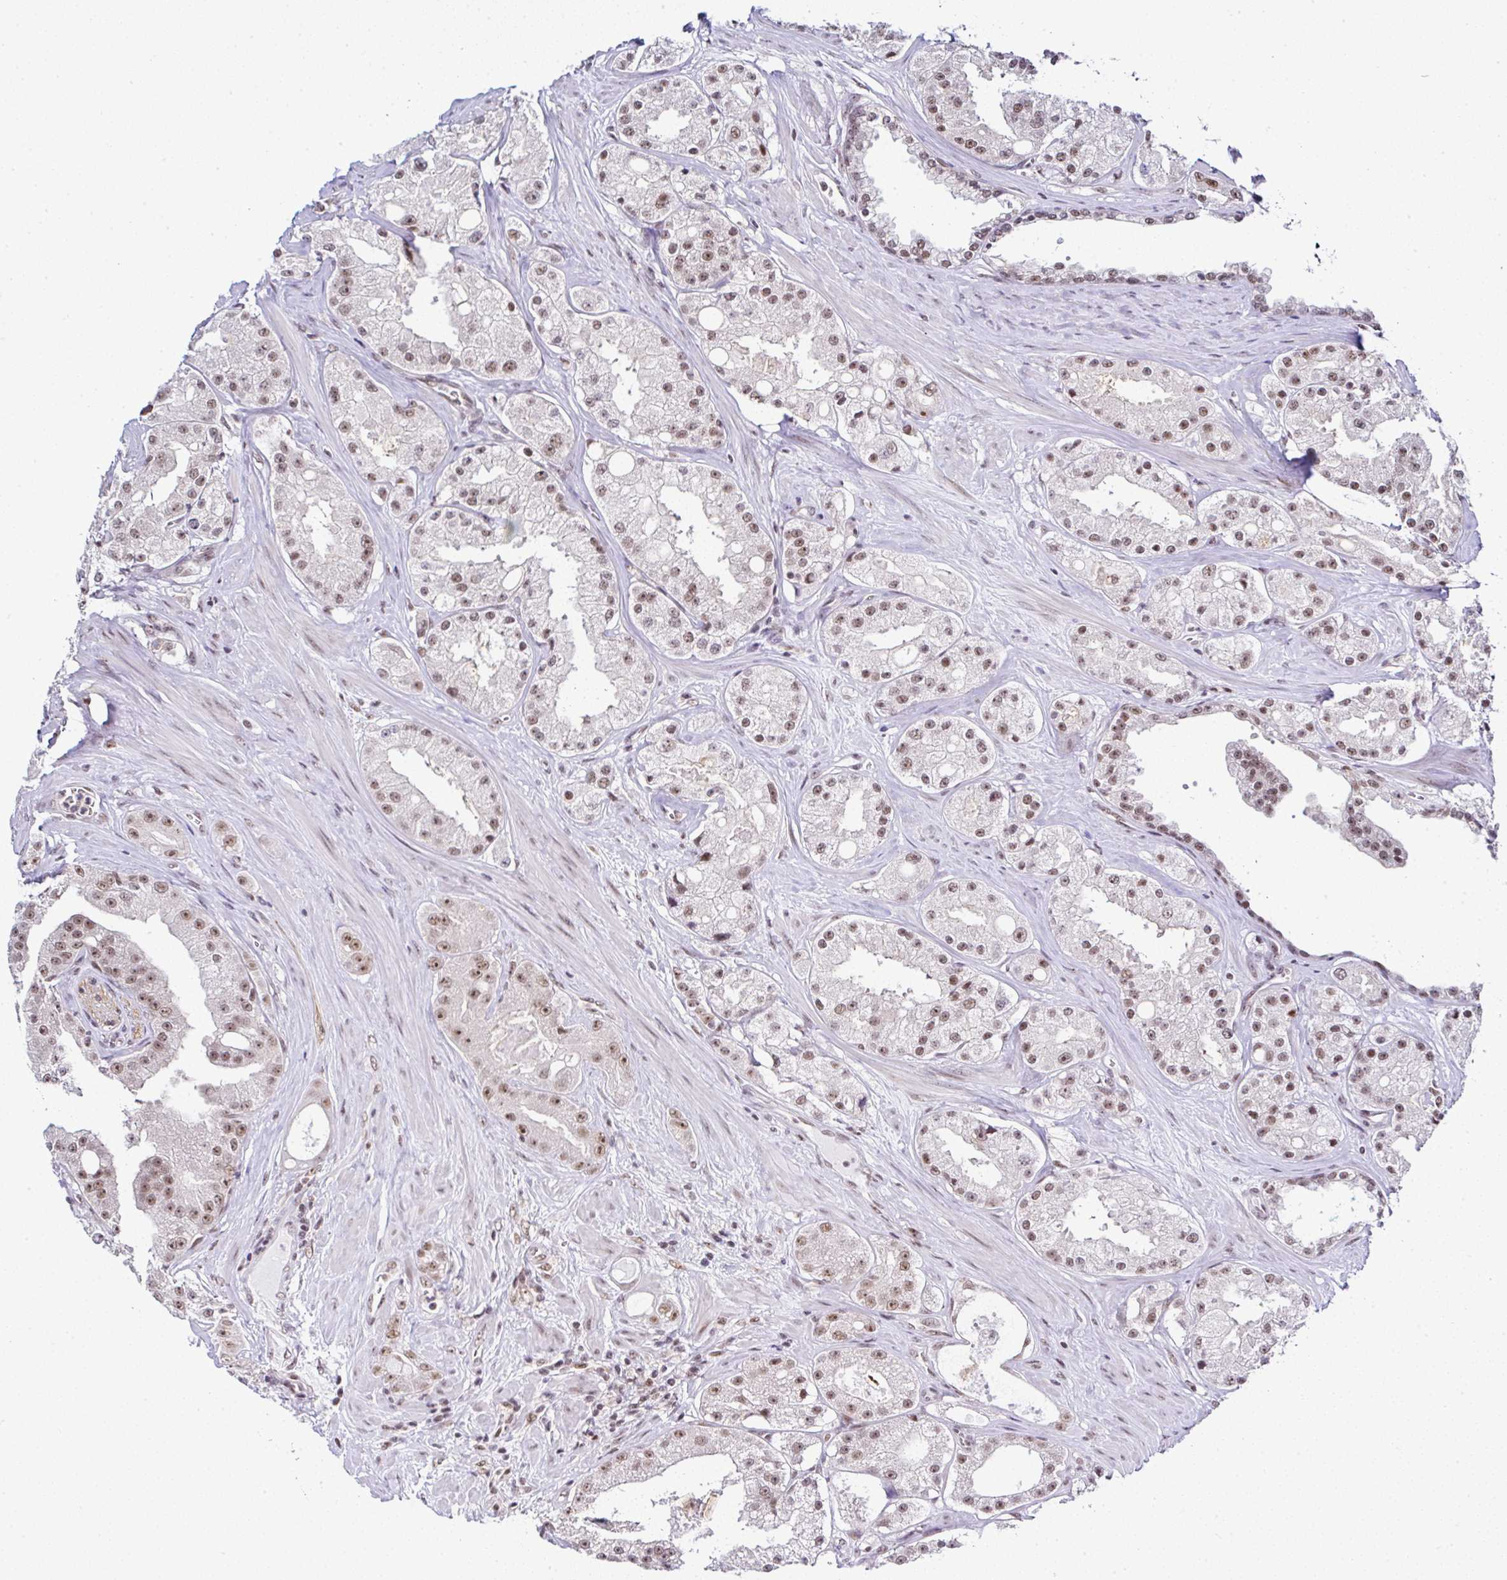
{"staining": {"intensity": "moderate", "quantity": ">75%", "location": "nuclear"}, "tissue": "prostate cancer", "cell_type": "Tumor cells", "image_type": "cancer", "snomed": [{"axis": "morphology", "description": "Adenocarcinoma, High grade"}, {"axis": "topography", "description": "Prostate"}], "caption": "Brown immunohistochemical staining in human prostate cancer (adenocarcinoma (high-grade)) demonstrates moderate nuclear staining in approximately >75% of tumor cells.", "gene": "PTPN2", "patient": {"sex": "male", "age": 66}}